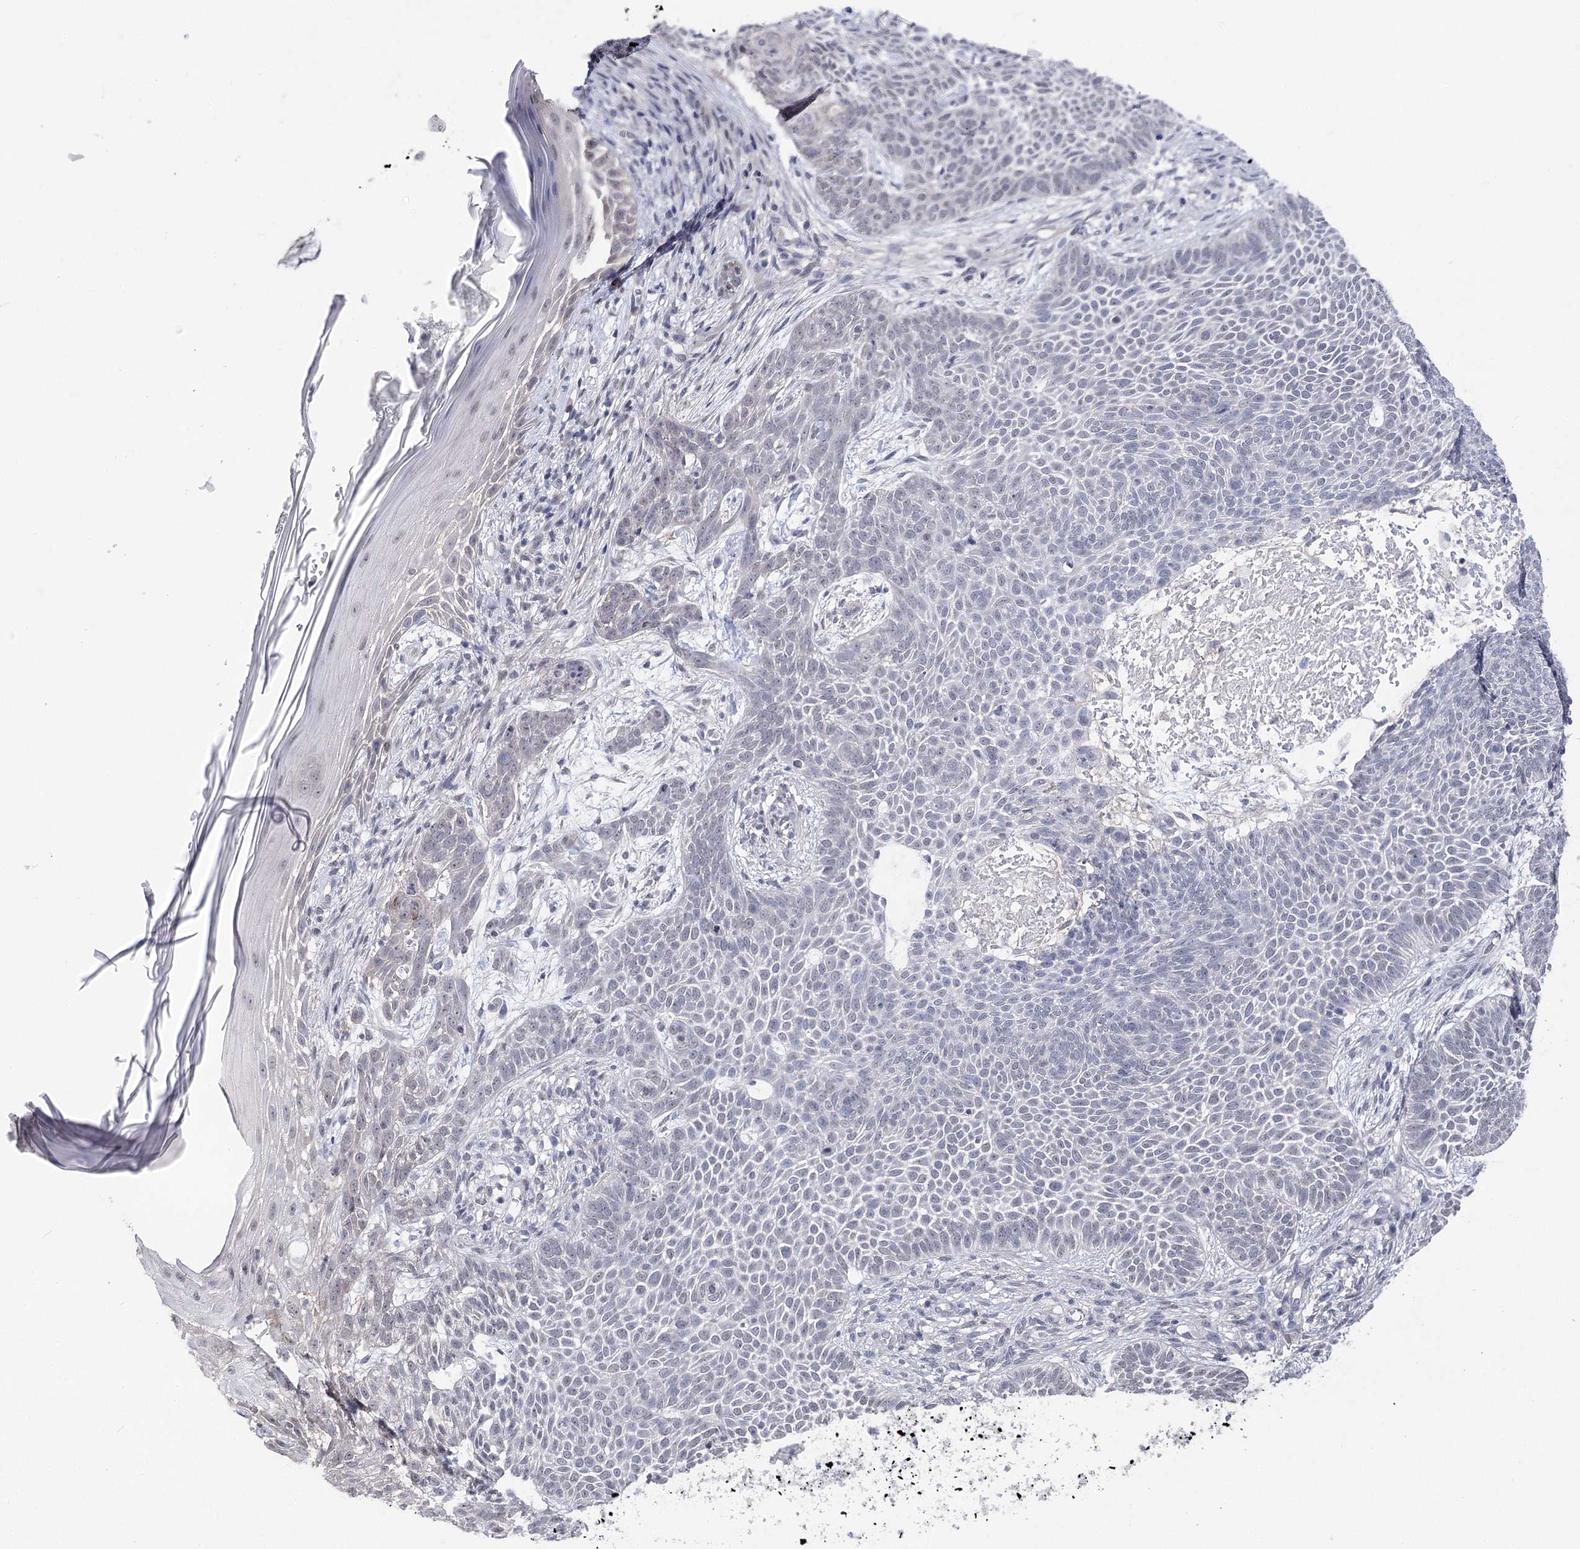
{"staining": {"intensity": "negative", "quantity": "none", "location": "none"}, "tissue": "skin cancer", "cell_type": "Tumor cells", "image_type": "cancer", "snomed": [{"axis": "morphology", "description": "Basal cell carcinoma"}, {"axis": "topography", "description": "Skin"}], "caption": "Skin cancer stained for a protein using immunohistochemistry (IHC) demonstrates no positivity tumor cells.", "gene": "ATP10B", "patient": {"sex": "male", "age": 85}}